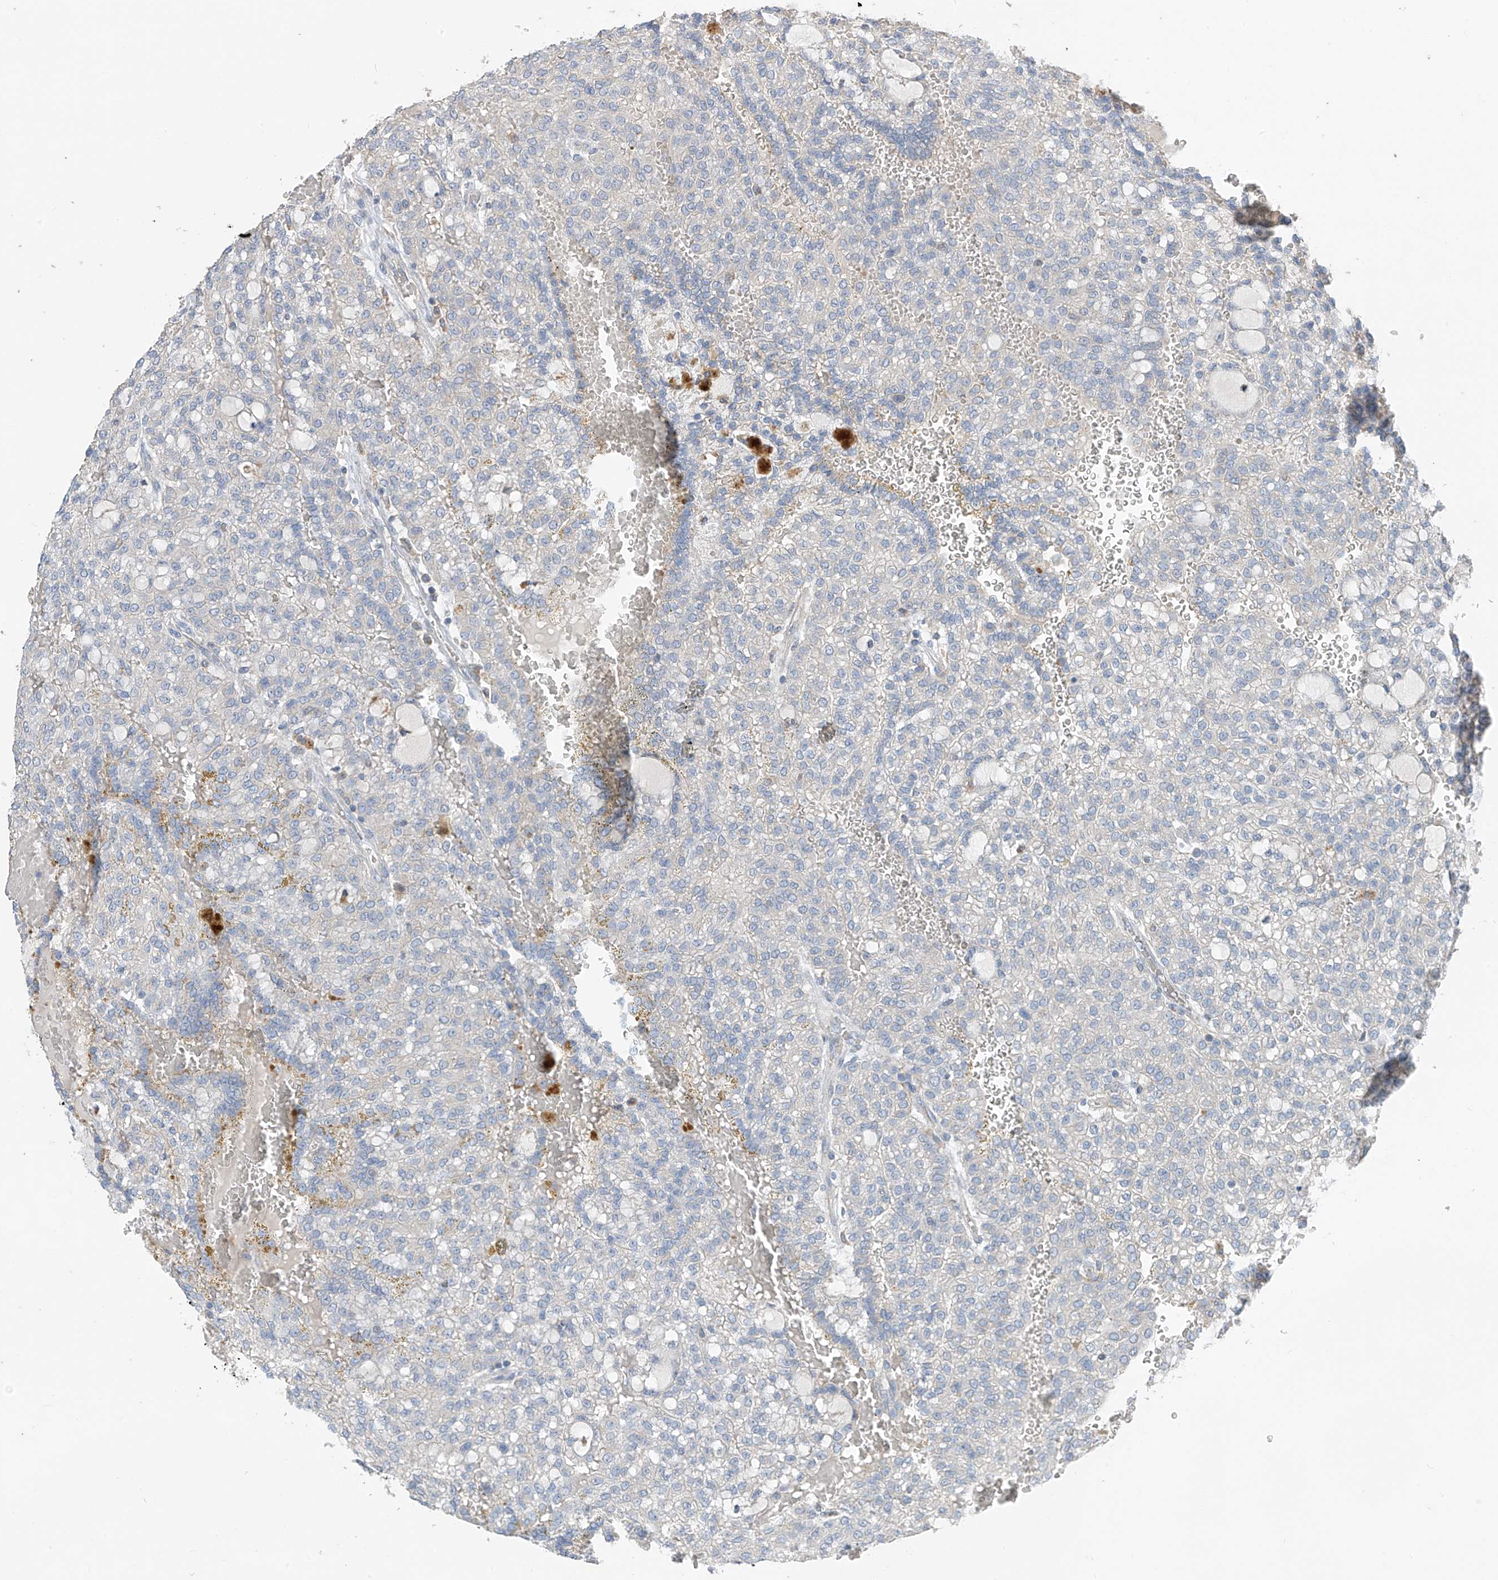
{"staining": {"intensity": "negative", "quantity": "none", "location": "none"}, "tissue": "renal cancer", "cell_type": "Tumor cells", "image_type": "cancer", "snomed": [{"axis": "morphology", "description": "Adenocarcinoma, NOS"}, {"axis": "topography", "description": "Kidney"}], "caption": "IHC histopathology image of neoplastic tissue: renal cancer stained with DAB displays no significant protein staining in tumor cells. Brightfield microscopy of immunohistochemistry (IHC) stained with DAB (3,3'-diaminobenzidine) (brown) and hematoxylin (blue), captured at high magnification.", "gene": "GALNTL6", "patient": {"sex": "male", "age": 63}}